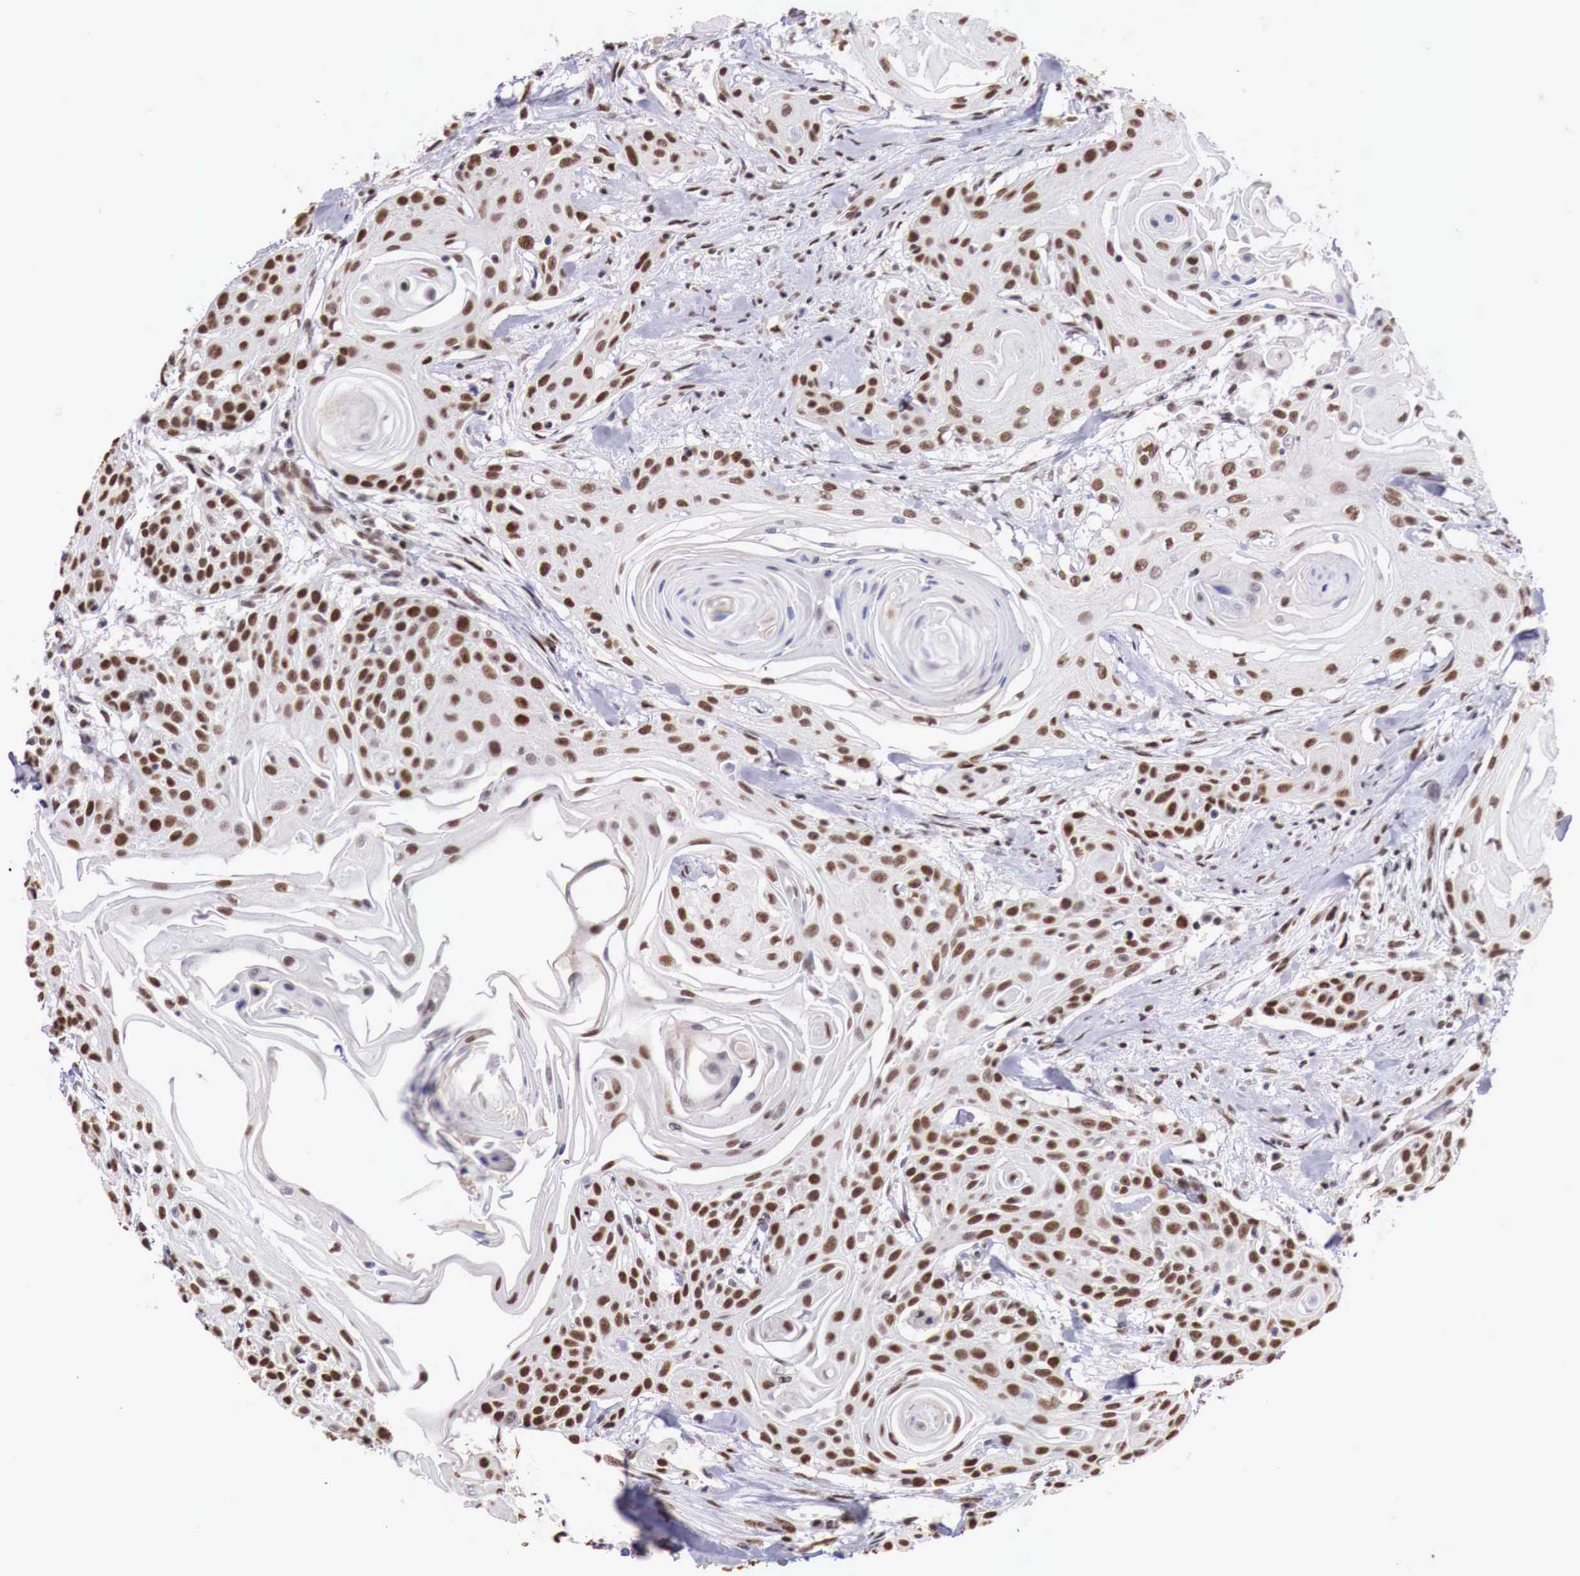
{"staining": {"intensity": "strong", "quantity": ">75%", "location": "nuclear"}, "tissue": "head and neck cancer", "cell_type": "Tumor cells", "image_type": "cancer", "snomed": [{"axis": "morphology", "description": "Squamous cell carcinoma, NOS"}, {"axis": "morphology", "description": "Squamous cell carcinoma, metastatic, NOS"}, {"axis": "topography", "description": "Lymph node"}, {"axis": "topography", "description": "Salivary gland"}, {"axis": "topography", "description": "Head-Neck"}], "caption": "Head and neck cancer (metastatic squamous cell carcinoma) tissue shows strong nuclear positivity in approximately >75% of tumor cells", "gene": "FOXP2", "patient": {"sex": "female", "age": 74}}